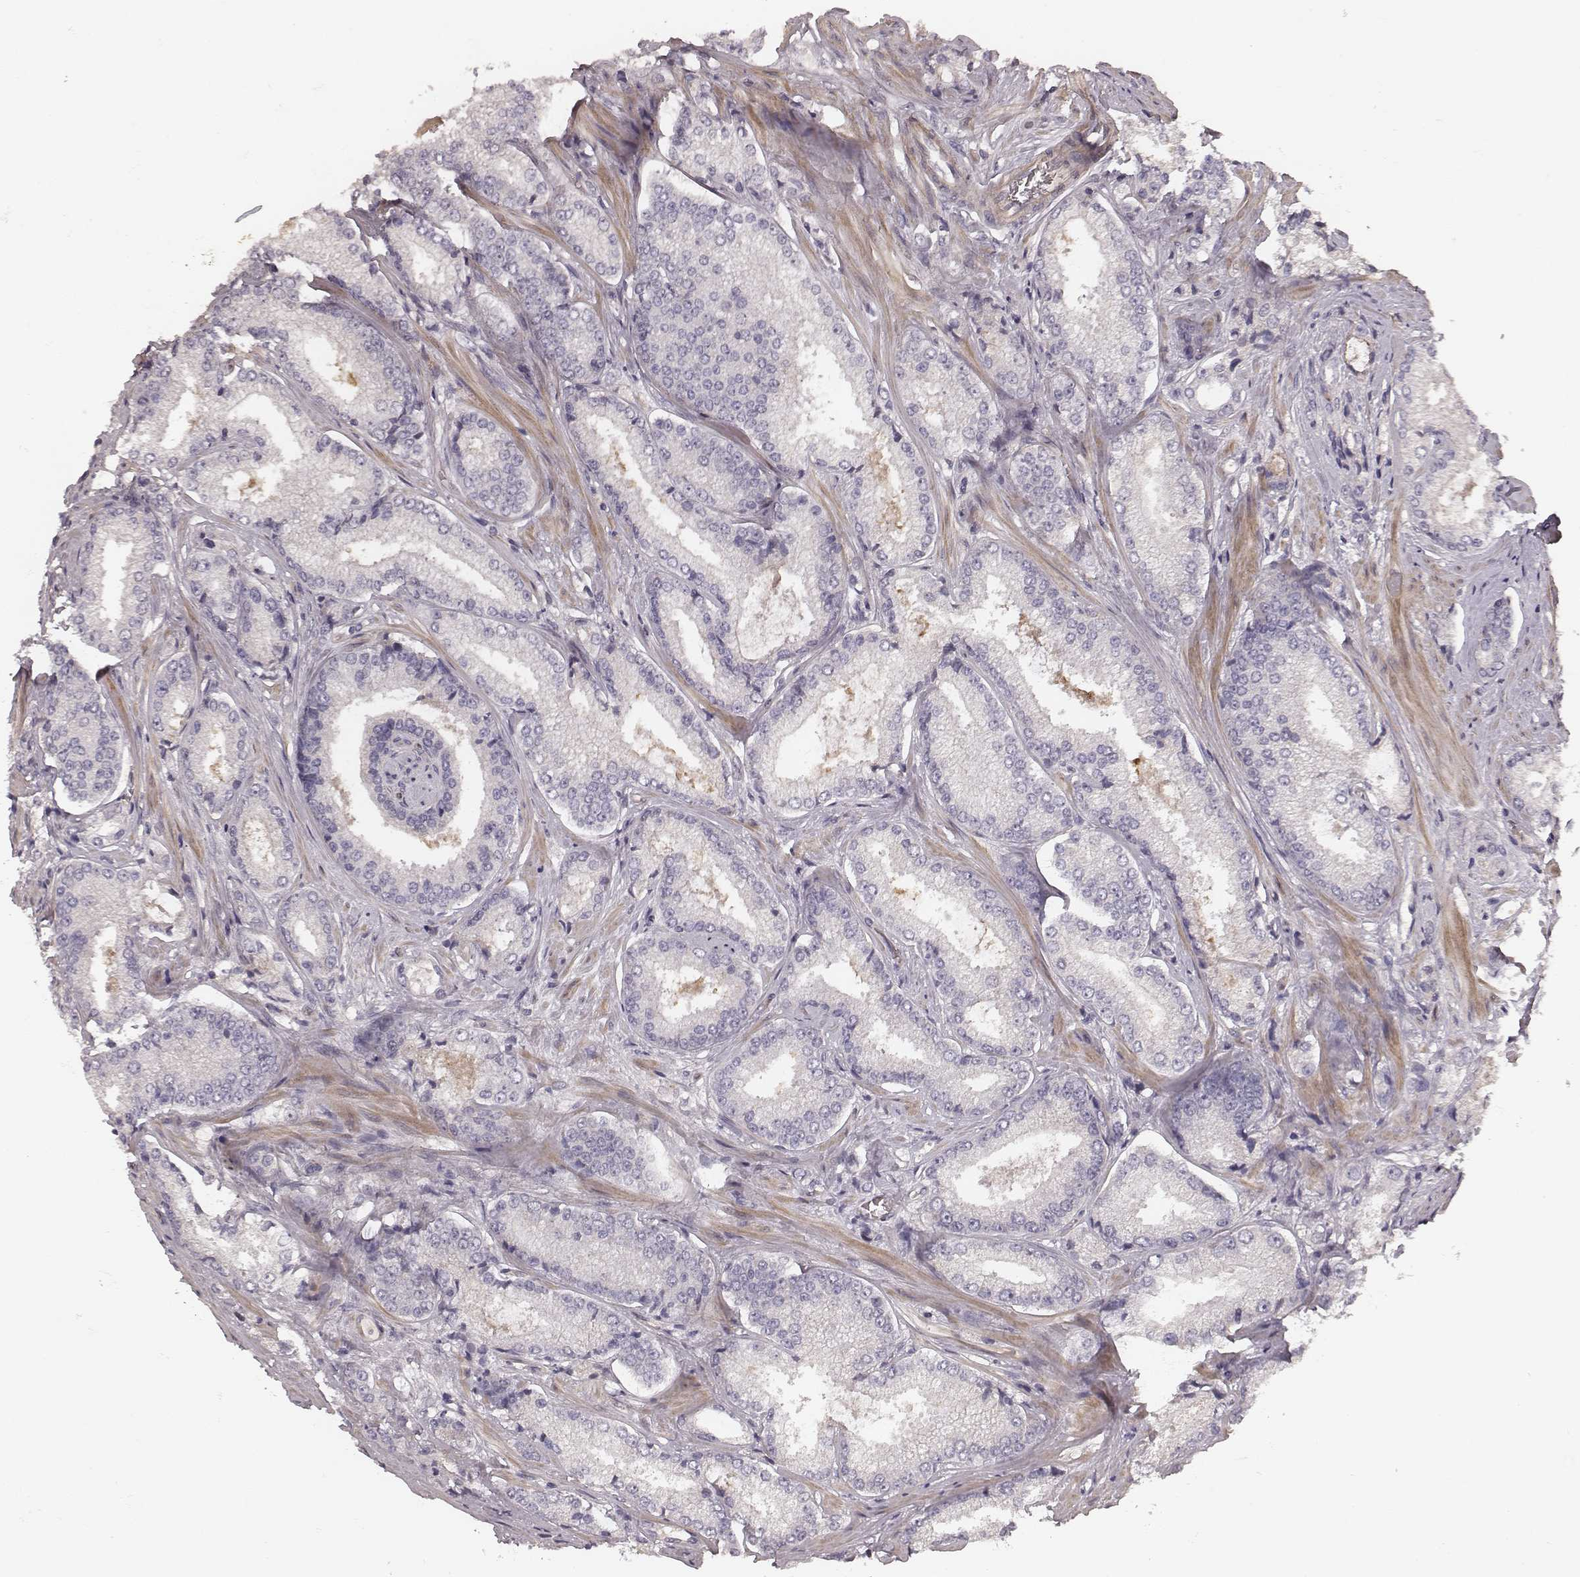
{"staining": {"intensity": "negative", "quantity": "none", "location": "none"}, "tissue": "prostate cancer", "cell_type": "Tumor cells", "image_type": "cancer", "snomed": [{"axis": "morphology", "description": "Adenocarcinoma, Low grade"}, {"axis": "topography", "description": "Prostate"}], "caption": "IHC micrograph of prostate cancer stained for a protein (brown), which exhibits no positivity in tumor cells.", "gene": "OTOGL", "patient": {"sex": "male", "age": 56}}